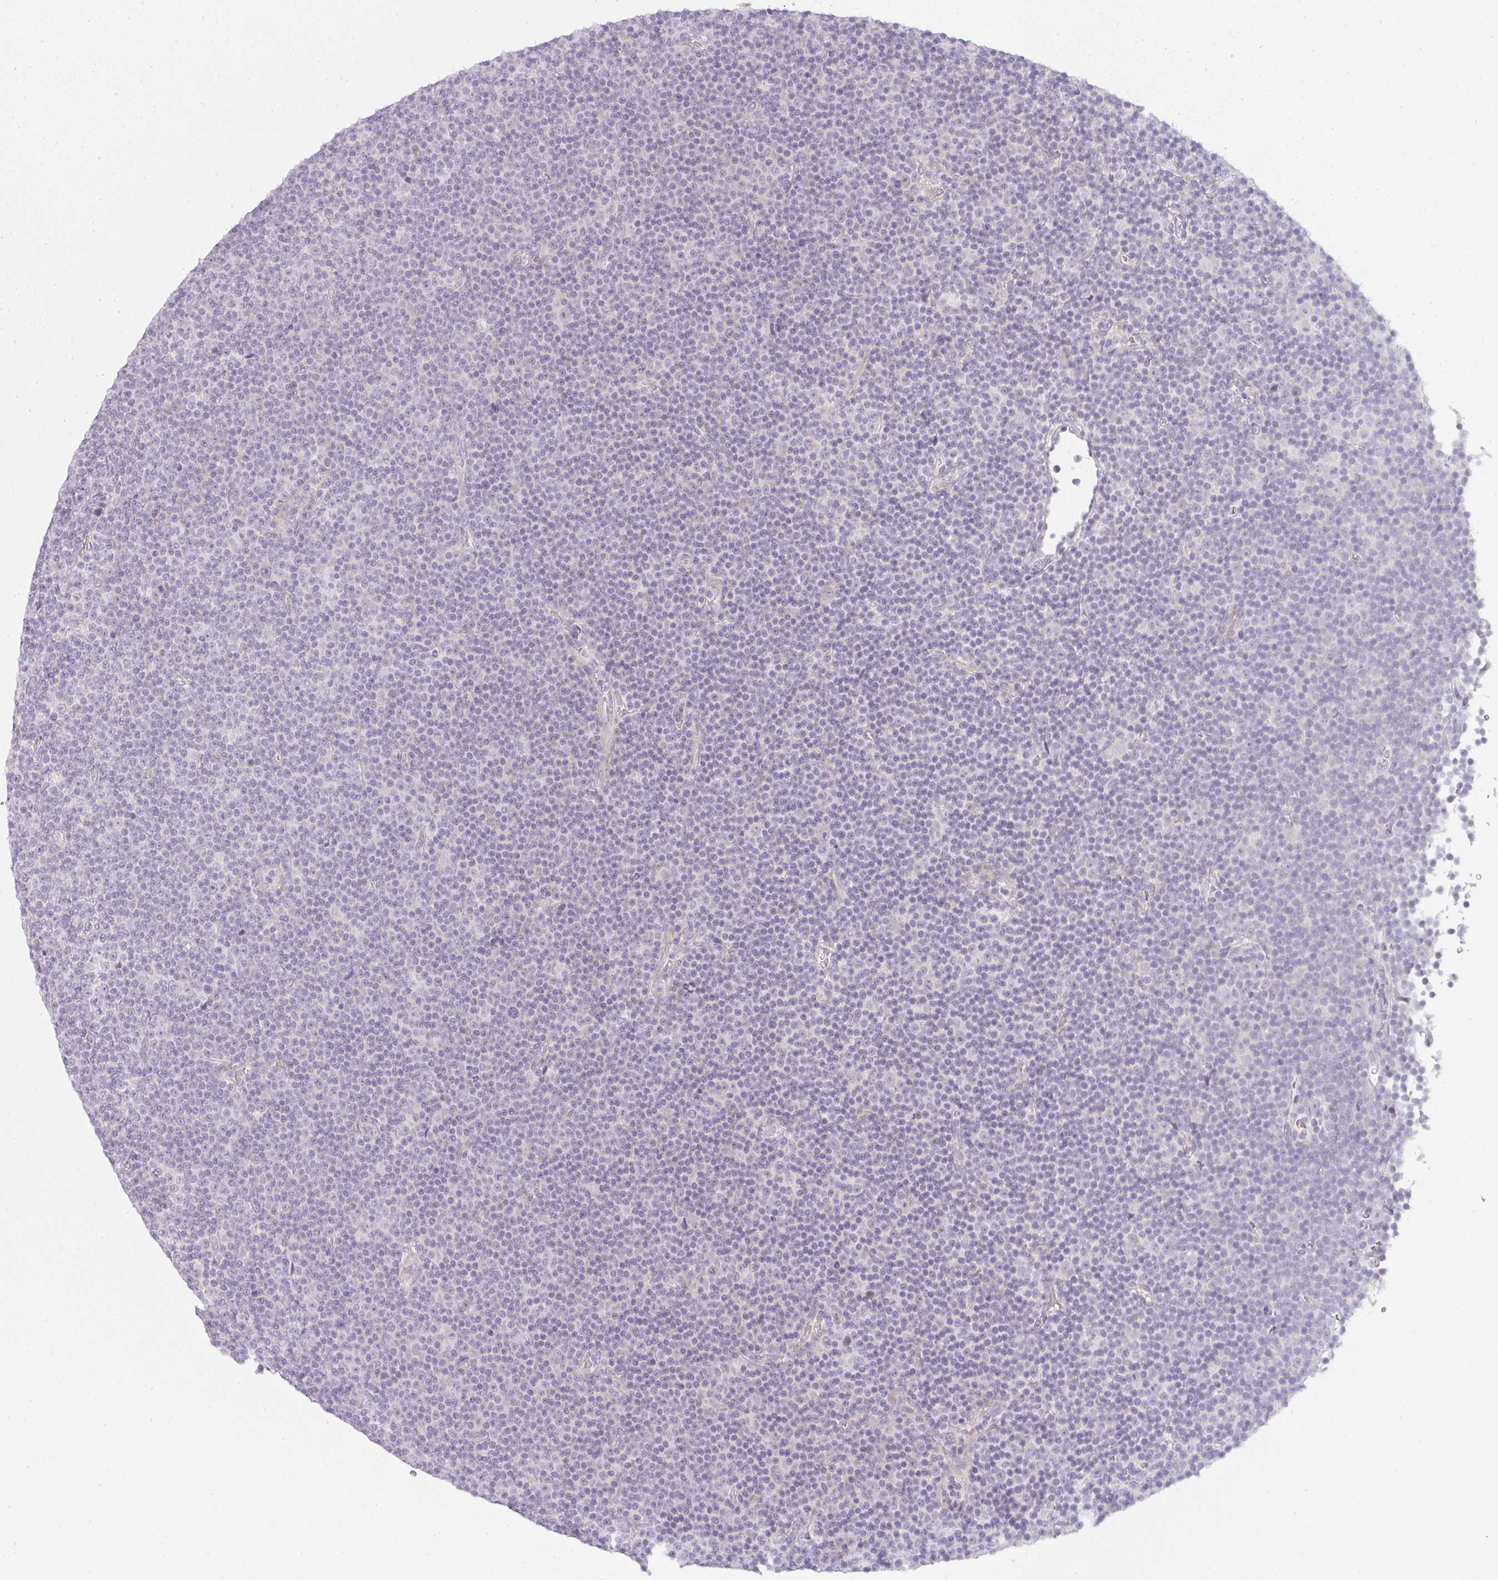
{"staining": {"intensity": "negative", "quantity": "none", "location": "none"}, "tissue": "lymphoma", "cell_type": "Tumor cells", "image_type": "cancer", "snomed": [{"axis": "morphology", "description": "Malignant lymphoma, non-Hodgkin's type, Low grade"}, {"axis": "topography", "description": "Lymph node"}], "caption": "Image shows no protein expression in tumor cells of lymphoma tissue.", "gene": "SIRPB2", "patient": {"sex": "female", "age": 67}}